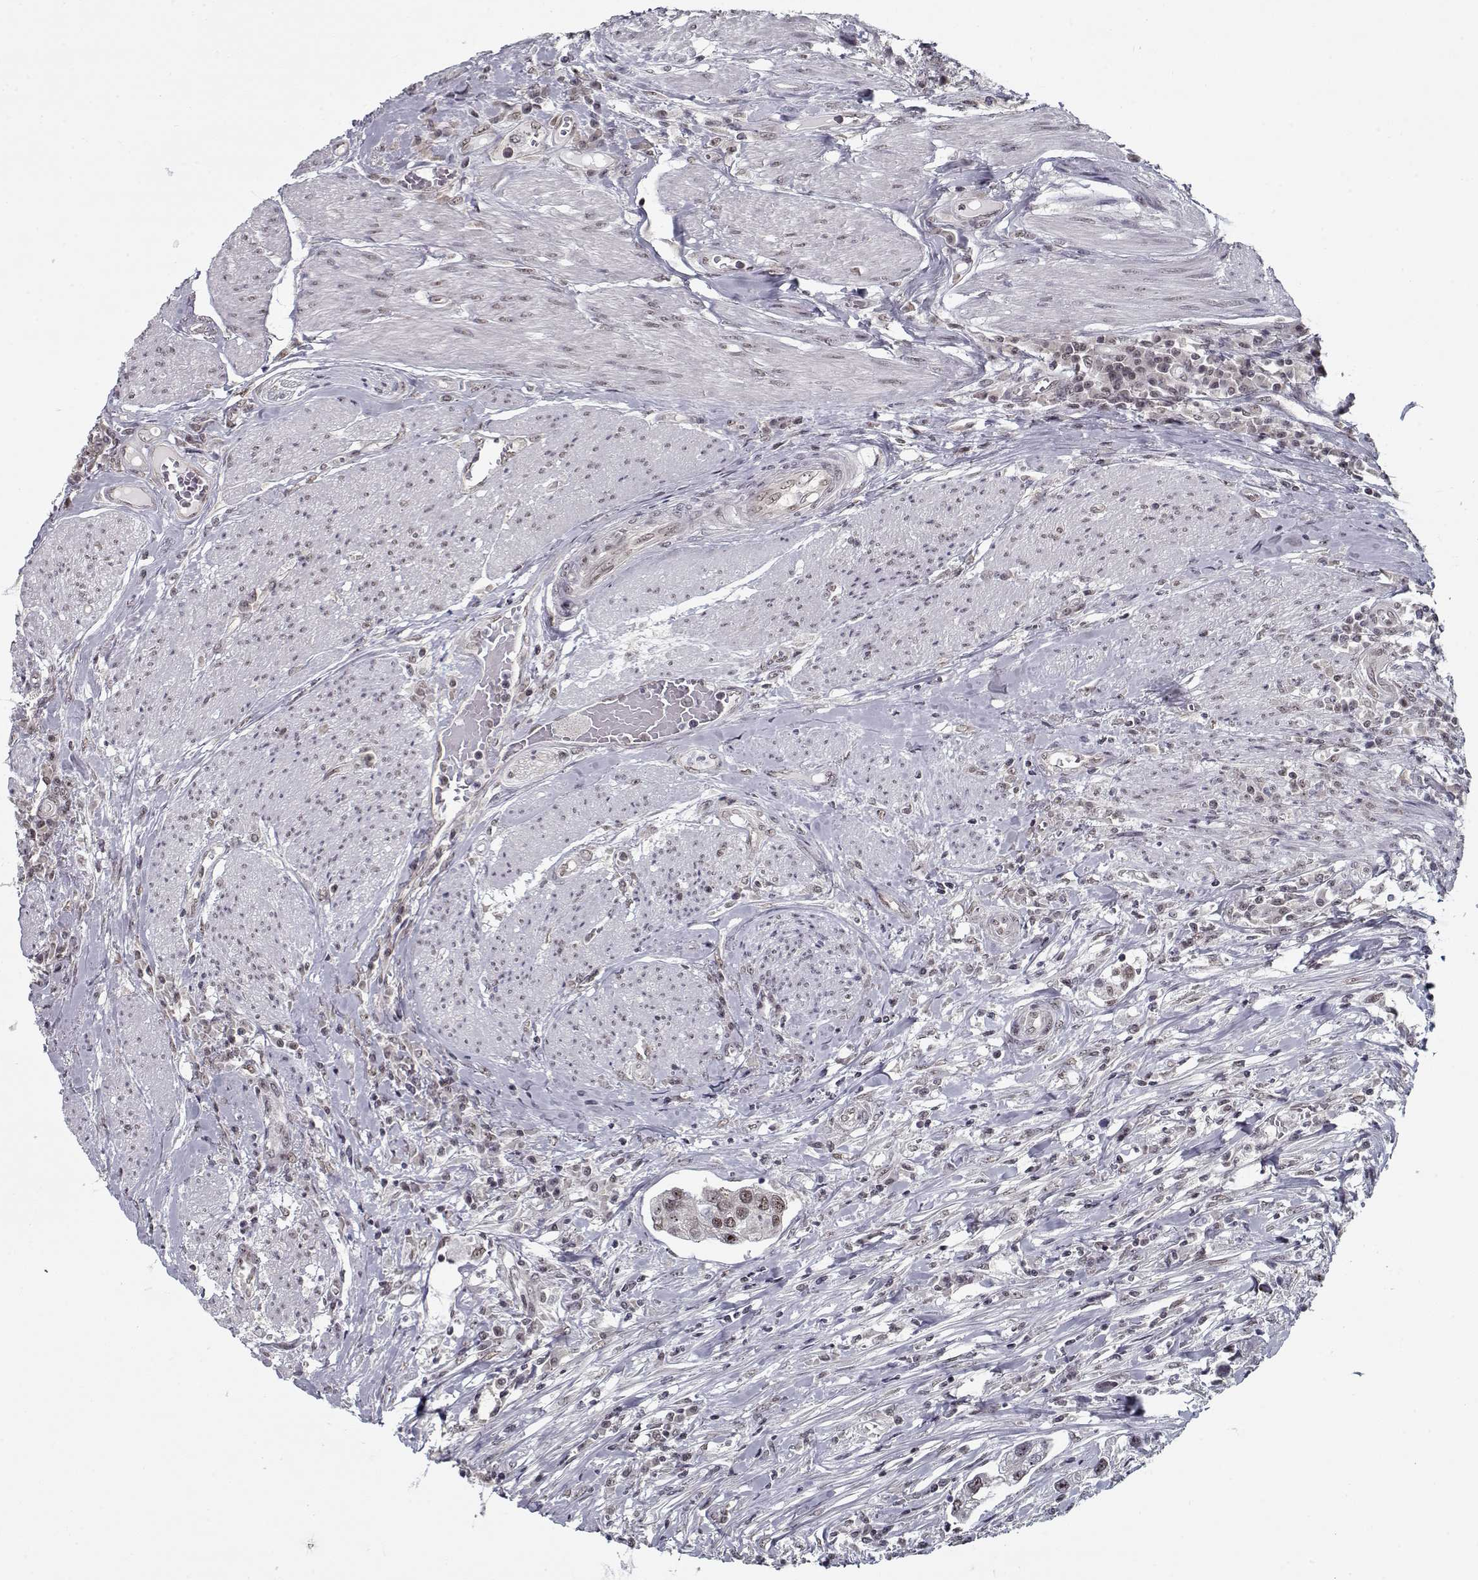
{"staining": {"intensity": "moderate", "quantity": "25%-75%", "location": "nuclear"}, "tissue": "urothelial cancer", "cell_type": "Tumor cells", "image_type": "cancer", "snomed": [{"axis": "morphology", "description": "Urothelial carcinoma, NOS"}, {"axis": "morphology", "description": "Urothelial carcinoma, High grade"}, {"axis": "topography", "description": "Urinary bladder"}], "caption": "Immunohistochemistry (IHC) (DAB (3,3'-diaminobenzidine)) staining of human urothelial cancer reveals moderate nuclear protein staining in approximately 25%-75% of tumor cells.", "gene": "TESPA1", "patient": {"sex": "male", "age": 63}}